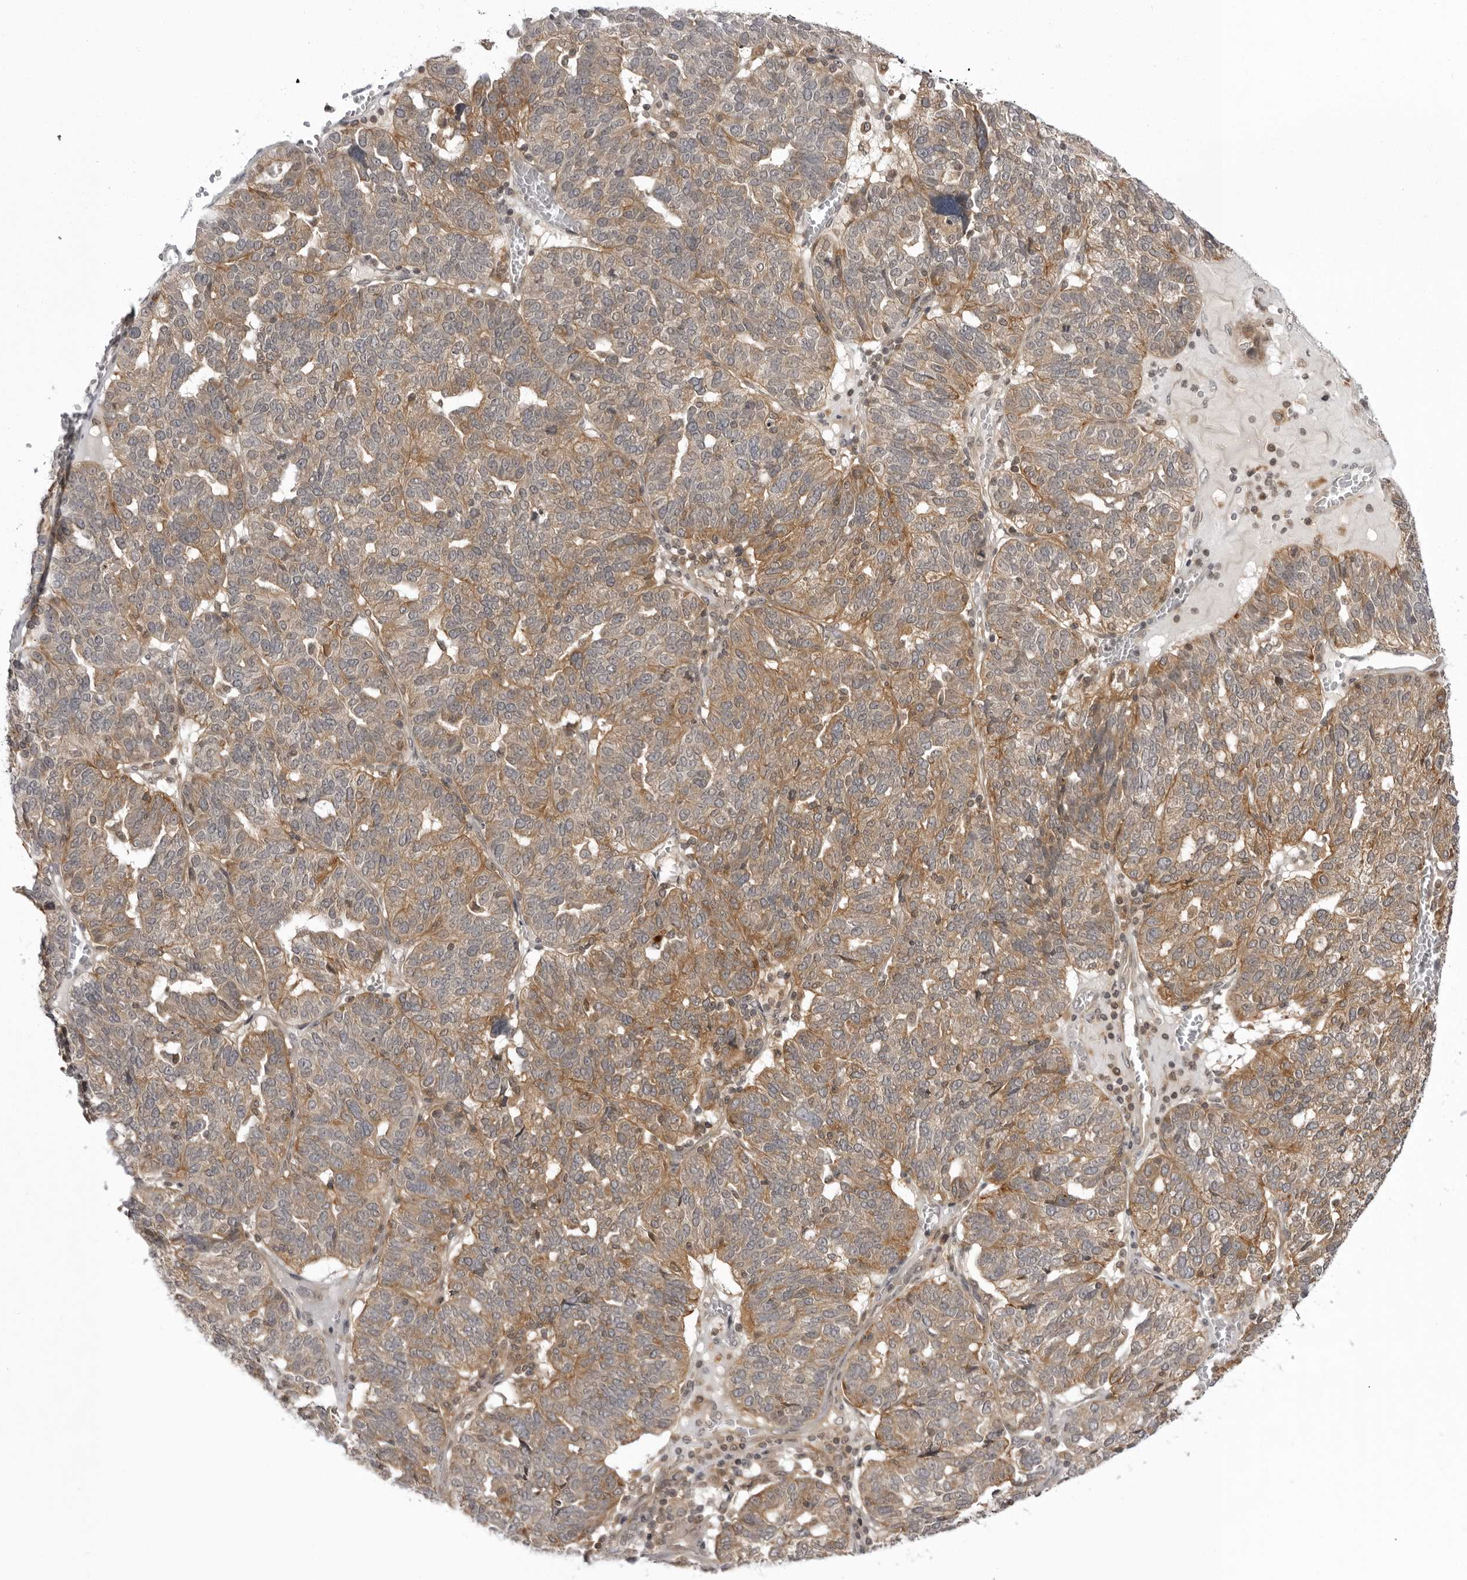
{"staining": {"intensity": "moderate", "quantity": ">75%", "location": "cytoplasmic/membranous"}, "tissue": "ovarian cancer", "cell_type": "Tumor cells", "image_type": "cancer", "snomed": [{"axis": "morphology", "description": "Cystadenocarcinoma, serous, NOS"}, {"axis": "topography", "description": "Ovary"}], "caption": "Immunohistochemical staining of human ovarian cancer (serous cystadenocarcinoma) exhibits medium levels of moderate cytoplasmic/membranous positivity in approximately >75% of tumor cells.", "gene": "USP43", "patient": {"sex": "female", "age": 59}}